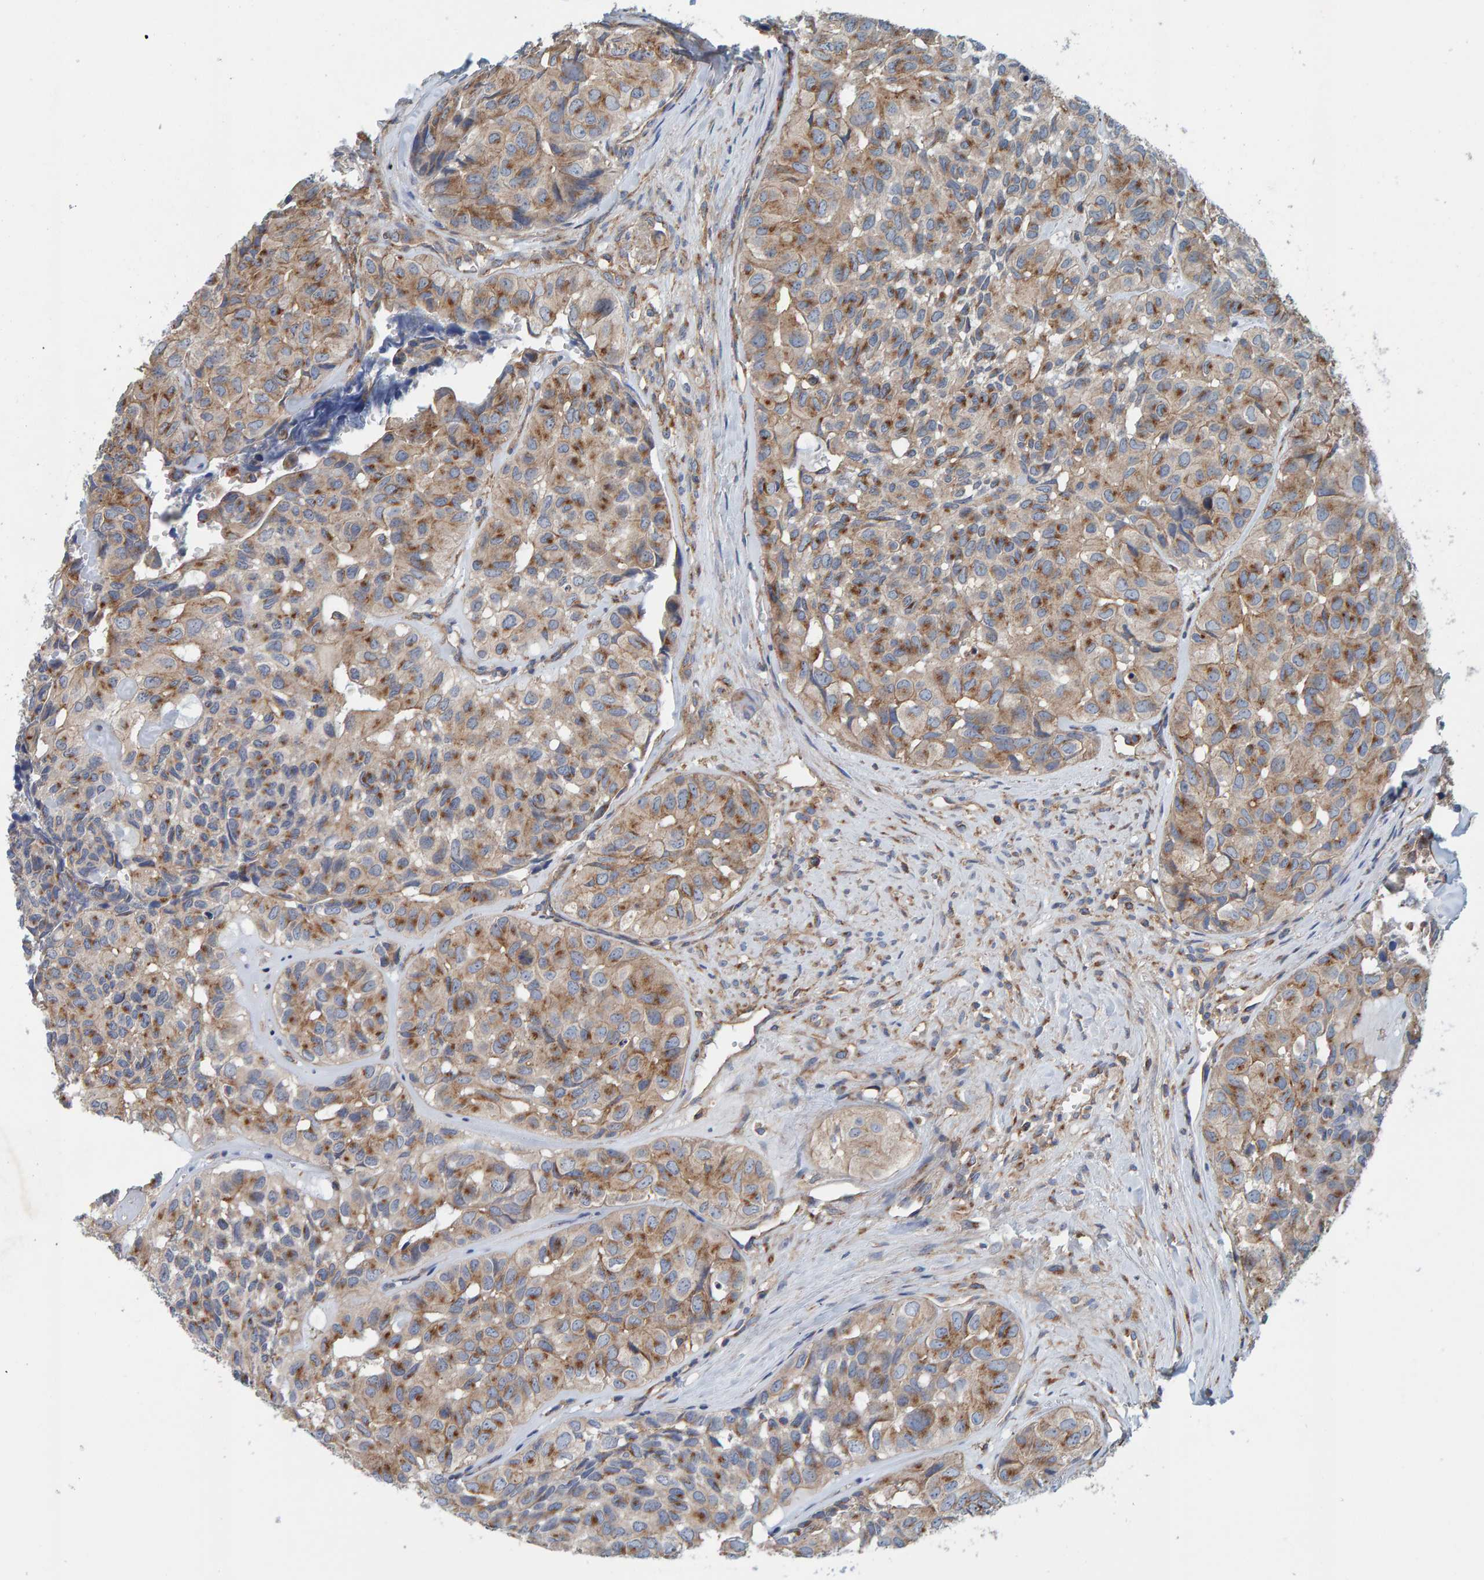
{"staining": {"intensity": "moderate", "quantity": ">75%", "location": "cytoplasmic/membranous"}, "tissue": "head and neck cancer", "cell_type": "Tumor cells", "image_type": "cancer", "snomed": [{"axis": "morphology", "description": "Adenocarcinoma, NOS"}, {"axis": "topography", "description": "Salivary gland, NOS"}, {"axis": "topography", "description": "Head-Neck"}], "caption": "Immunohistochemistry (IHC) (DAB (3,3'-diaminobenzidine)) staining of human head and neck cancer reveals moderate cytoplasmic/membranous protein staining in about >75% of tumor cells.", "gene": "MKLN1", "patient": {"sex": "female", "age": 76}}